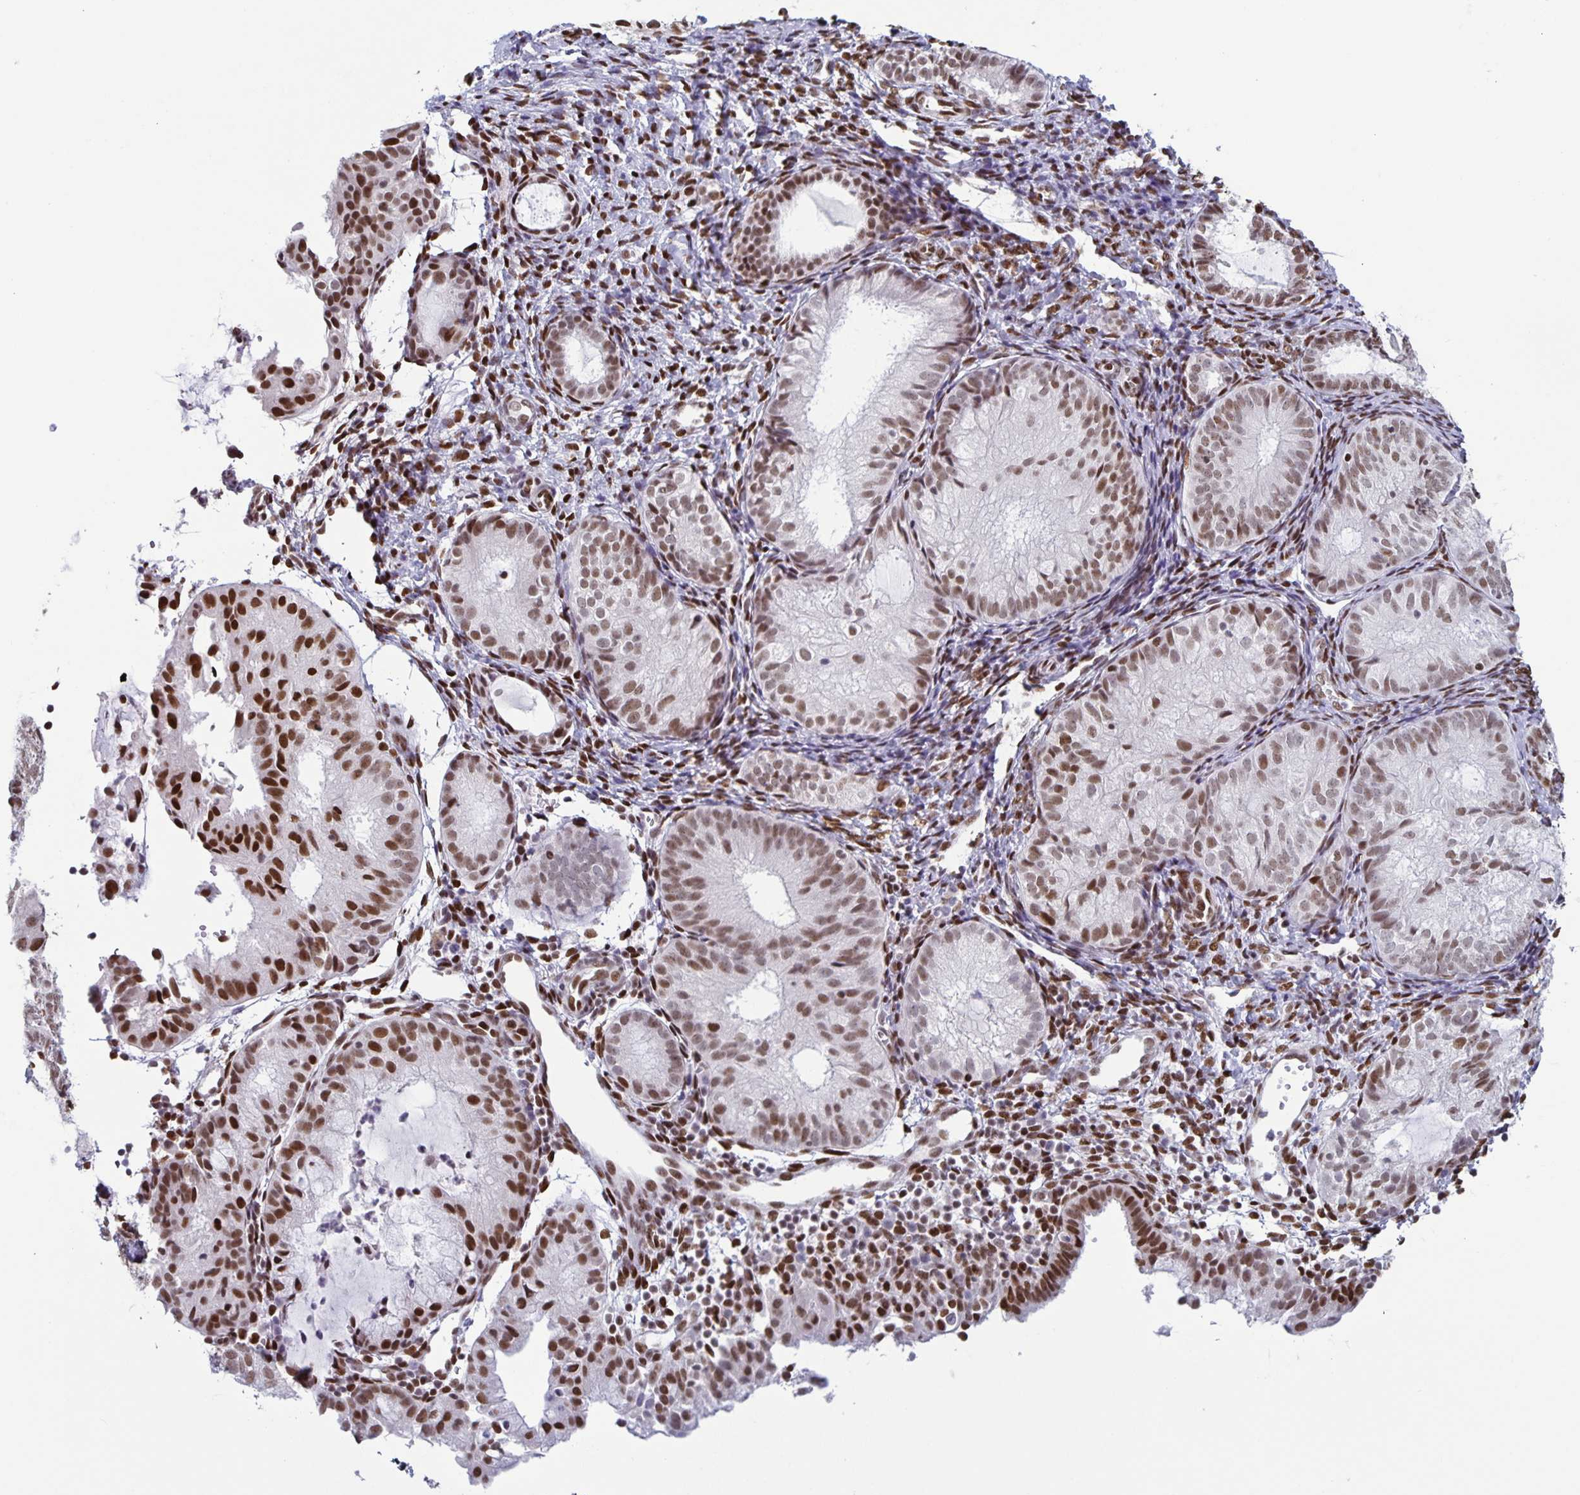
{"staining": {"intensity": "moderate", "quantity": ">75%", "location": "nuclear"}, "tissue": "endometrial cancer", "cell_type": "Tumor cells", "image_type": "cancer", "snomed": [{"axis": "morphology", "description": "Normal tissue, NOS"}, {"axis": "morphology", "description": "Adenocarcinoma, NOS"}, {"axis": "topography", "description": "Smooth muscle"}, {"axis": "topography", "description": "Endometrium"}, {"axis": "topography", "description": "Myometrium, NOS"}], "caption": "Endometrial cancer (adenocarcinoma) tissue displays moderate nuclear staining in approximately >75% of tumor cells, visualized by immunohistochemistry. (brown staining indicates protein expression, while blue staining denotes nuclei).", "gene": "JUND", "patient": {"sex": "female", "age": 81}}